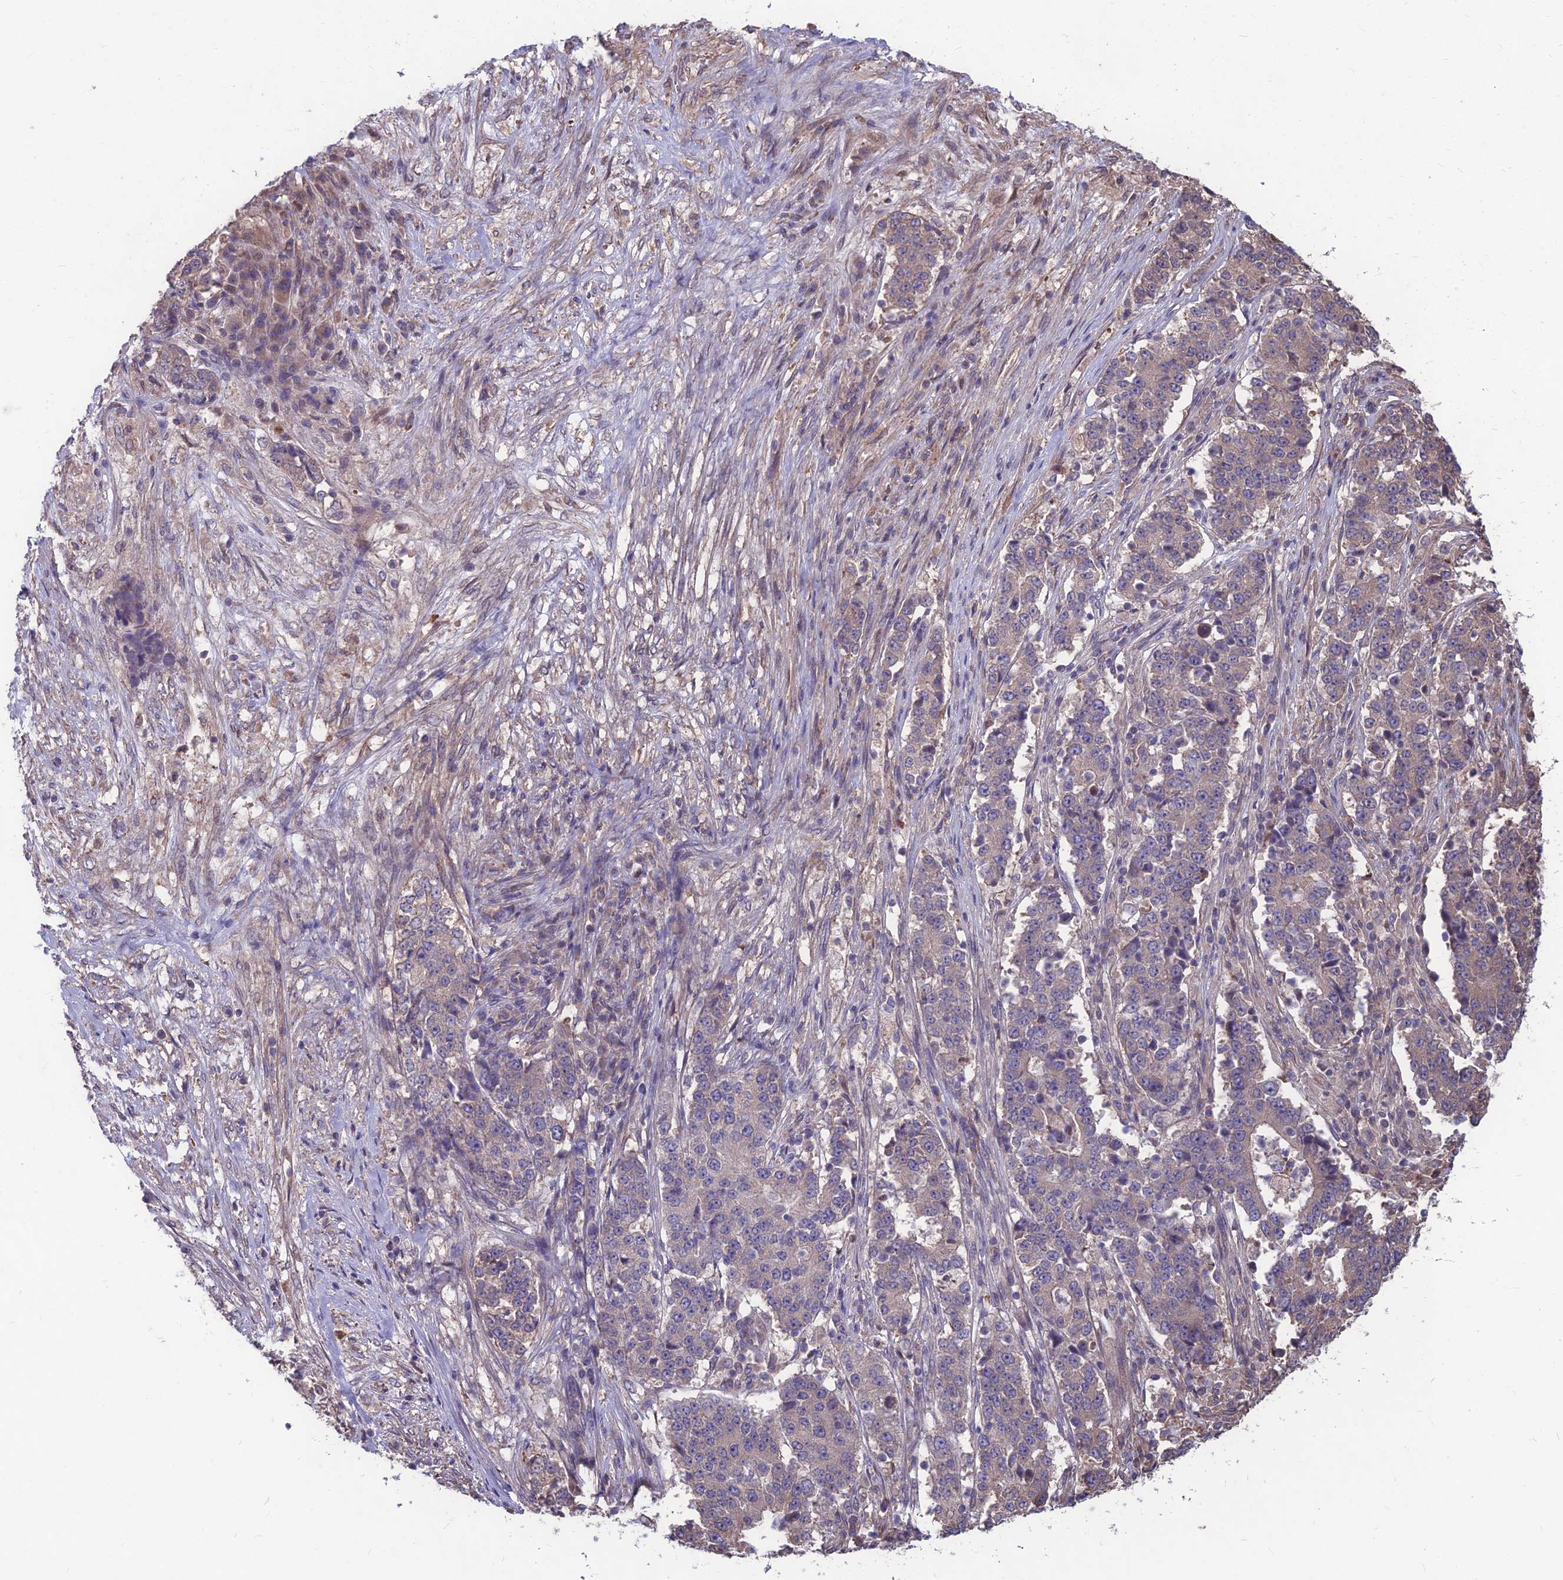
{"staining": {"intensity": "weak", "quantity": "<25%", "location": "cytoplasmic/membranous"}, "tissue": "stomach cancer", "cell_type": "Tumor cells", "image_type": "cancer", "snomed": [{"axis": "morphology", "description": "Adenocarcinoma, NOS"}, {"axis": "topography", "description": "Stomach"}], "caption": "A micrograph of human stomach adenocarcinoma is negative for staining in tumor cells.", "gene": "LSM6", "patient": {"sex": "male", "age": 59}}